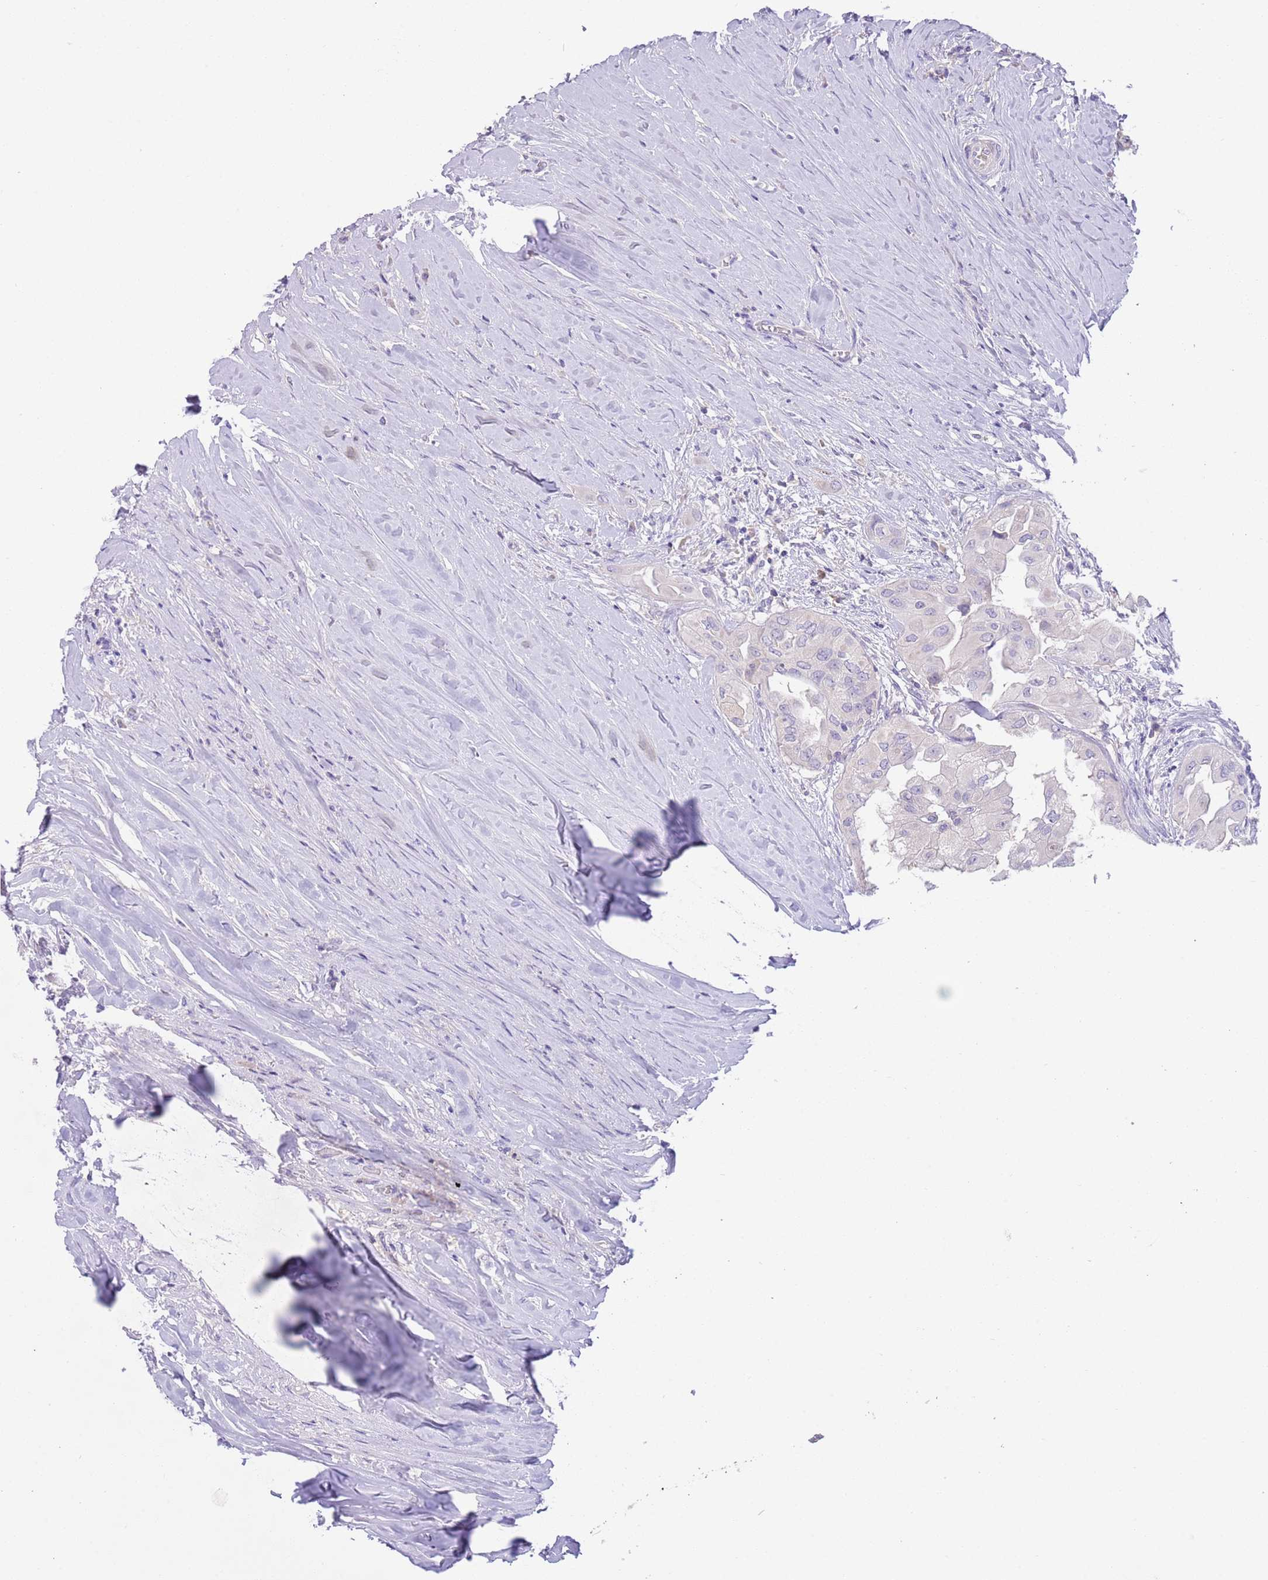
{"staining": {"intensity": "negative", "quantity": "none", "location": "none"}, "tissue": "thyroid cancer", "cell_type": "Tumor cells", "image_type": "cancer", "snomed": [{"axis": "morphology", "description": "Papillary adenocarcinoma, NOS"}, {"axis": "topography", "description": "Thyroid gland"}], "caption": "Immunohistochemical staining of human thyroid papillary adenocarcinoma demonstrates no significant expression in tumor cells.", "gene": "IGFL4", "patient": {"sex": "female", "age": 59}}